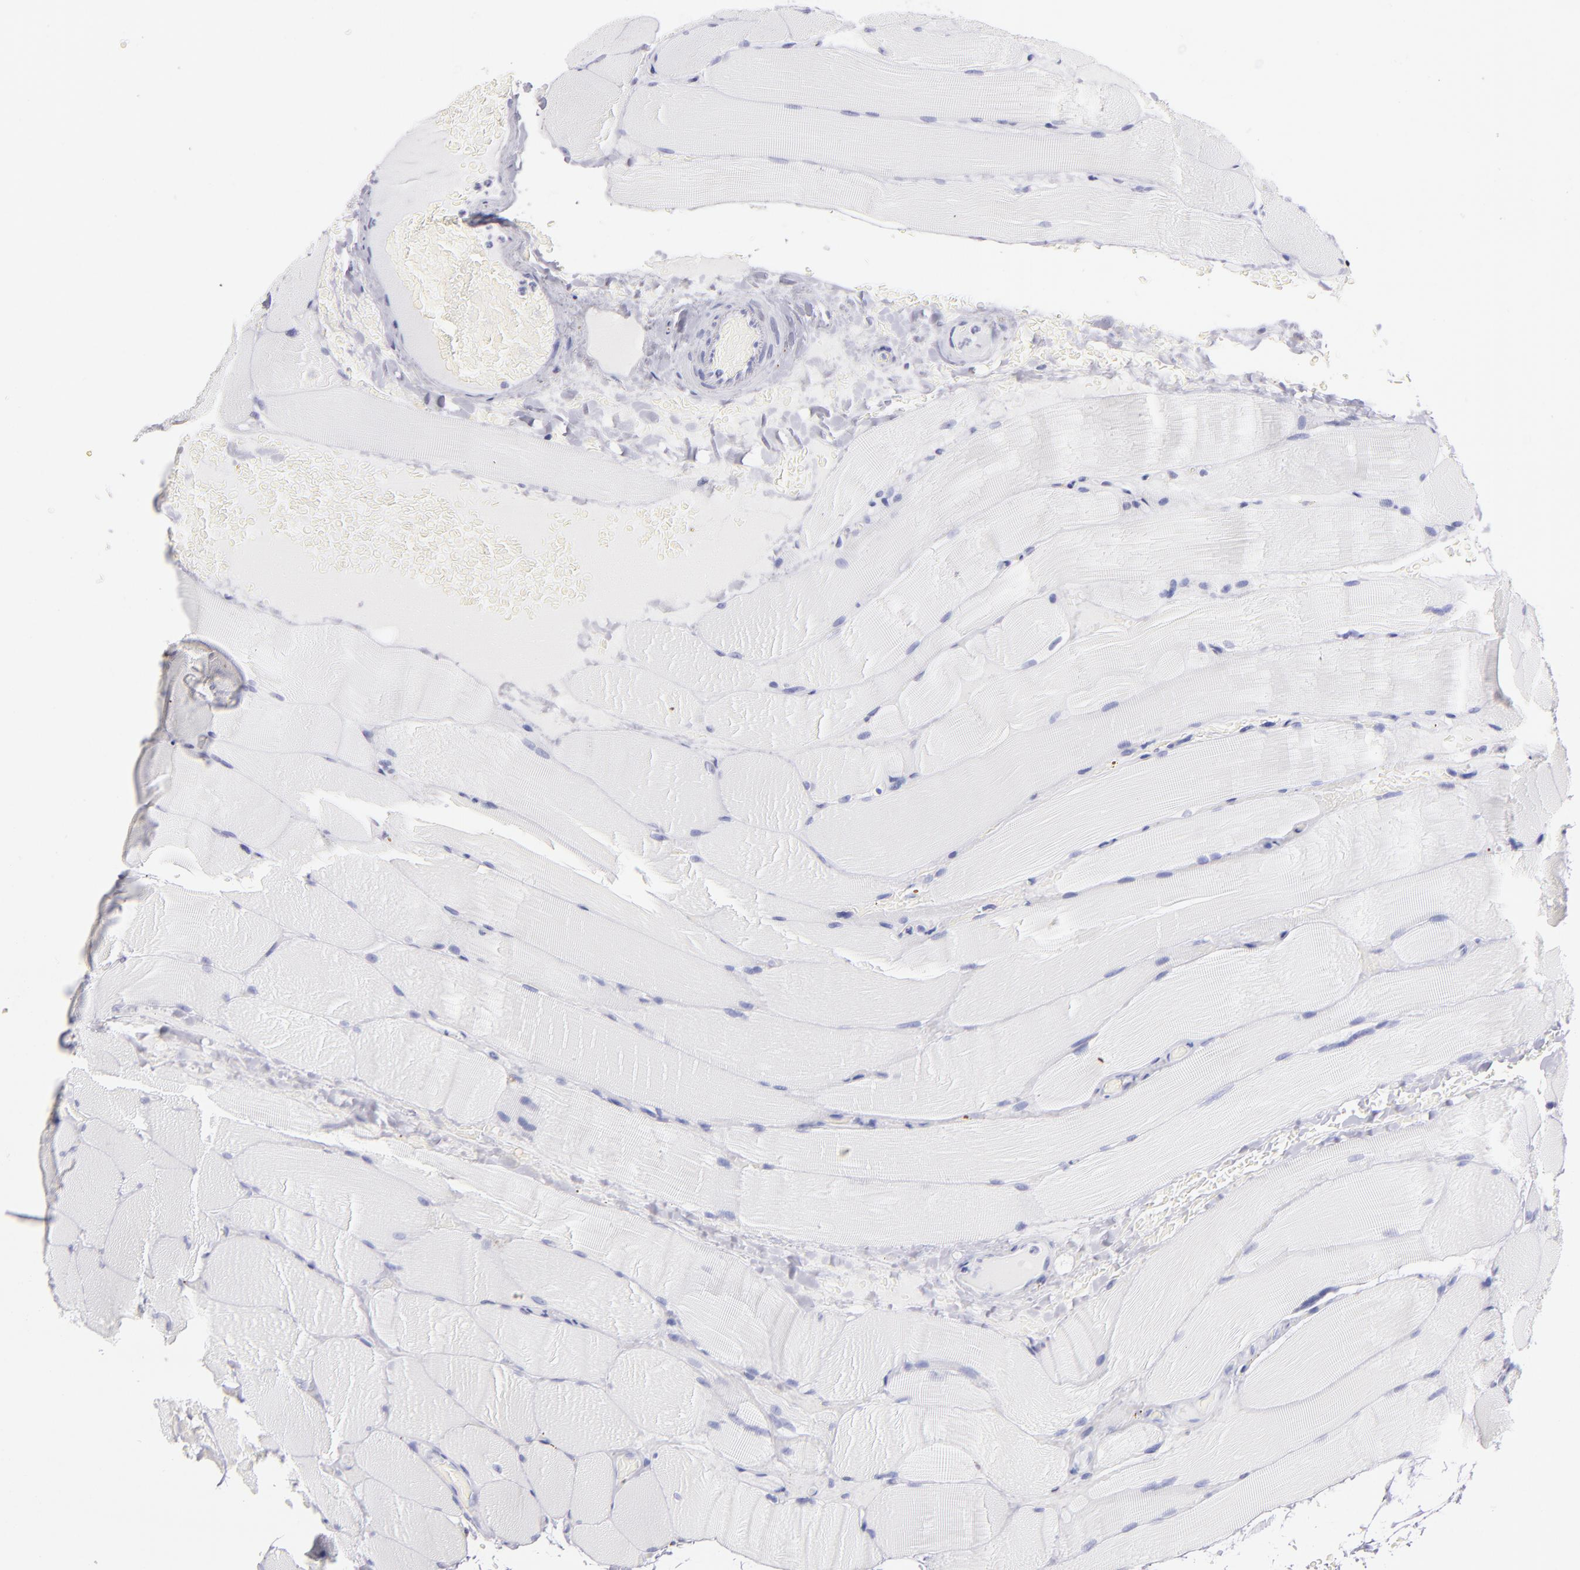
{"staining": {"intensity": "negative", "quantity": "none", "location": "none"}, "tissue": "parathyroid gland", "cell_type": "Glandular cells", "image_type": "normal", "snomed": [{"axis": "morphology", "description": "Normal tissue, NOS"}, {"axis": "topography", "description": "Skeletal muscle"}, {"axis": "topography", "description": "Parathyroid gland"}], "caption": "Human parathyroid gland stained for a protein using immunohistochemistry (IHC) shows no staining in glandular cells.", "gene": "PRPH", "patient": {"sex": "female", "age": 37}}